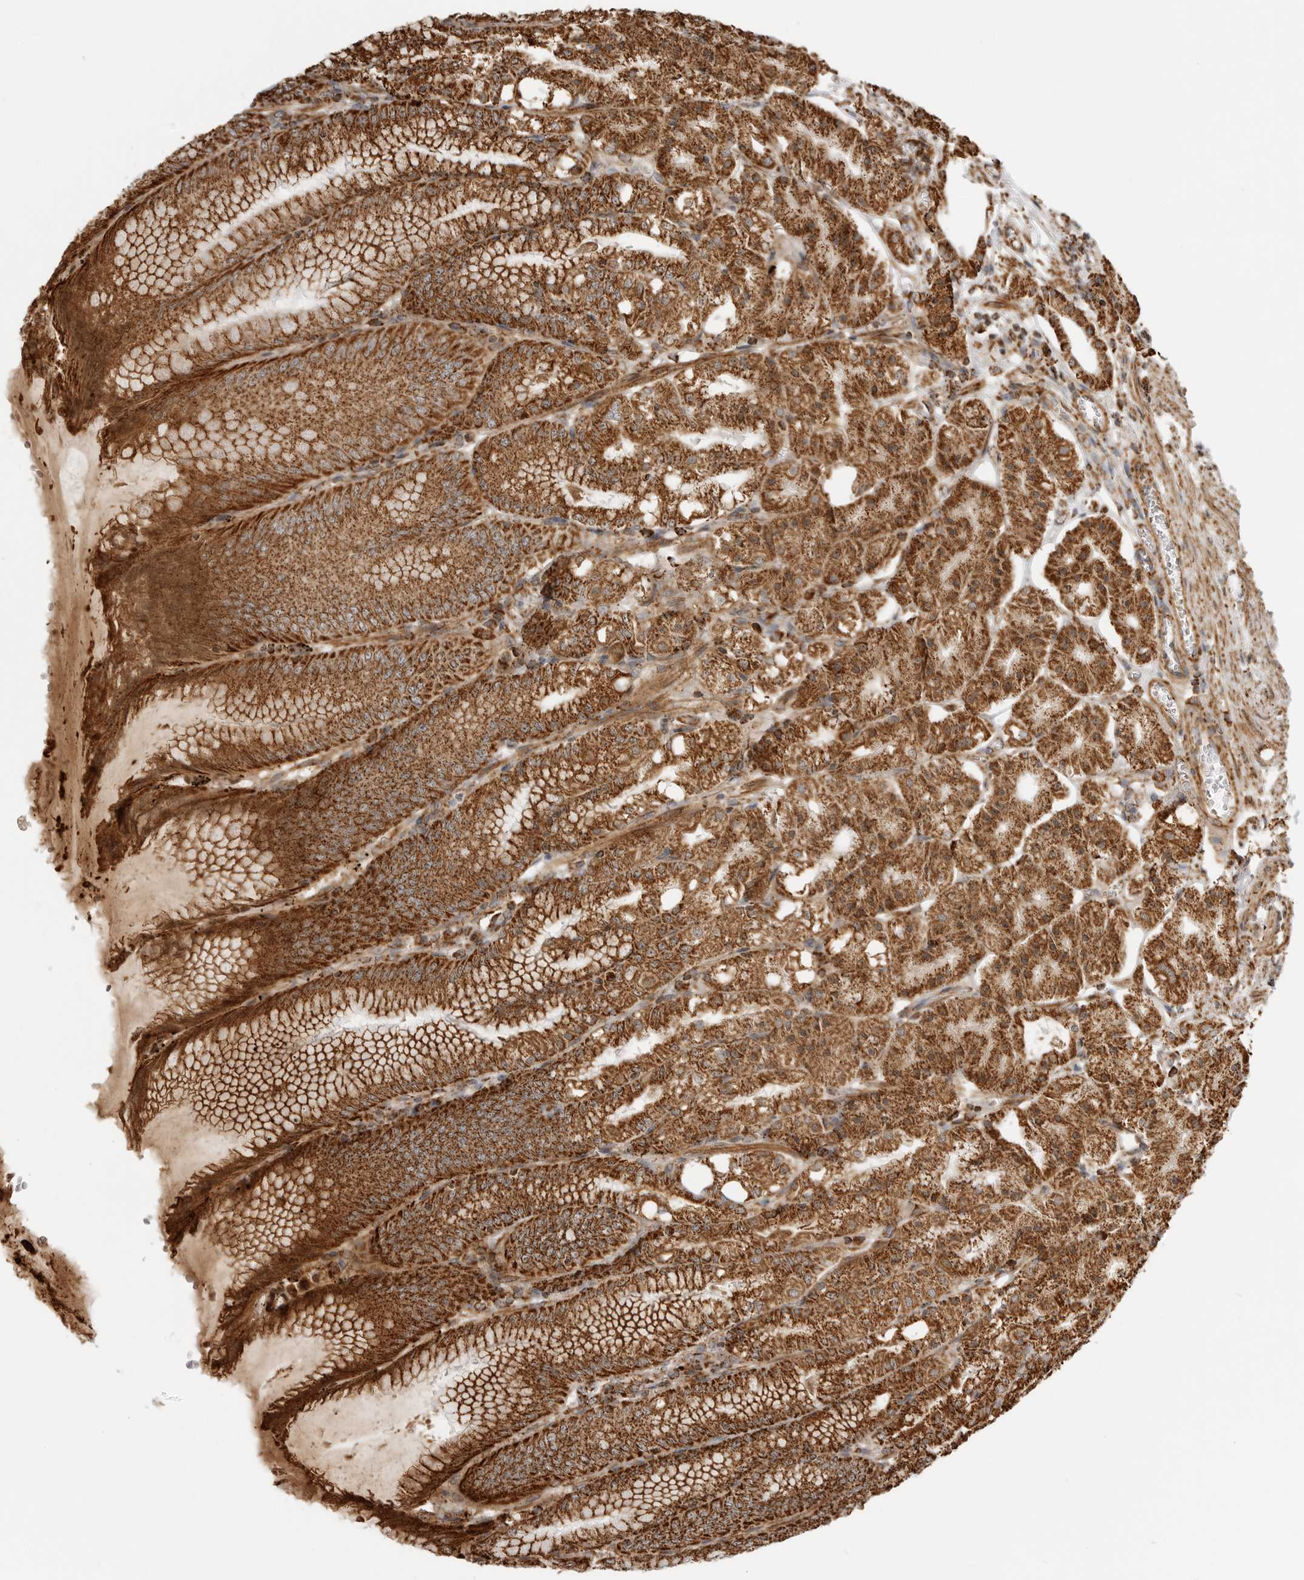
{"staining": {"intensity": "strong", "quantity": ">75%", "location": "cytoplasmic/membranous"}, "tissue": "stomach", "cell_type": "Glandular cells", "image_type": "normal", "snomed": [{"axis": "morphology", "description": "Normal tissue, NOS"}, {"axis": "topography", "description": "Stomach, lower"}], "caption": "The histopathology image shows staining of unremarkable stomach, revealing strong cytoplasmic/membranous protein expression (brown color) within glandular cells.", "gene": "BMP2K", "patient": {"sex": "male", "age": 71}}